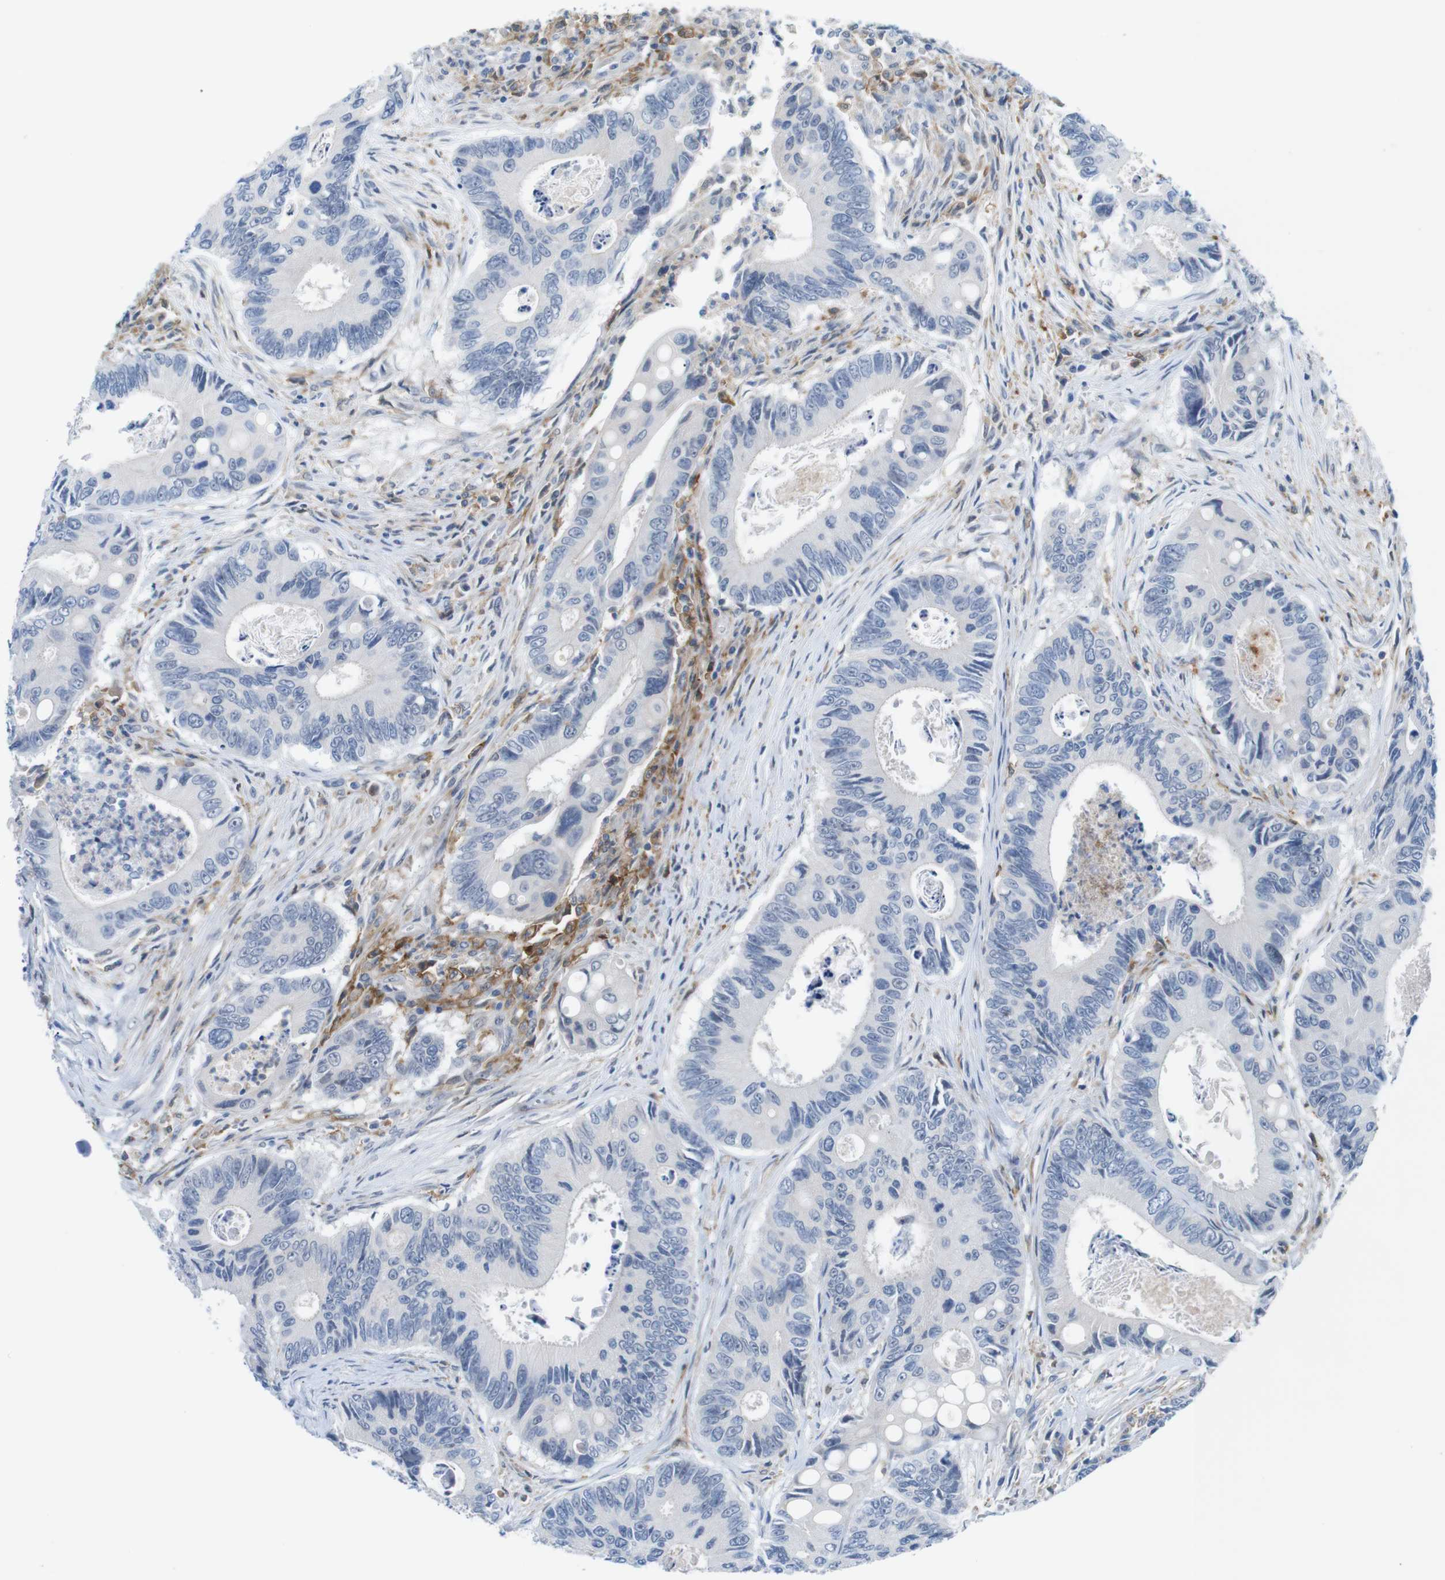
{"staining": {"intensity": "negative", "quantity": "none", "location": "none"}, "tissue": "colorectal cancer", "cell_type": "Tumor cells", "image_type": "cancer", "snomed": [{"axis": "morphology", "description": "Inflammation, NOS"}, {"axis": "morphology", "description": "Adenocarcinoma, NOS"}, {"axis": "topography", "description": "Colon"}], "caption": "DAB immunohistochemical staining of human colorectal cancer (adenocarcinoma) shows no significant positivity in tumor cells.", "gene": "CD300C", "patient": {"sex": "male", "age": 72}}